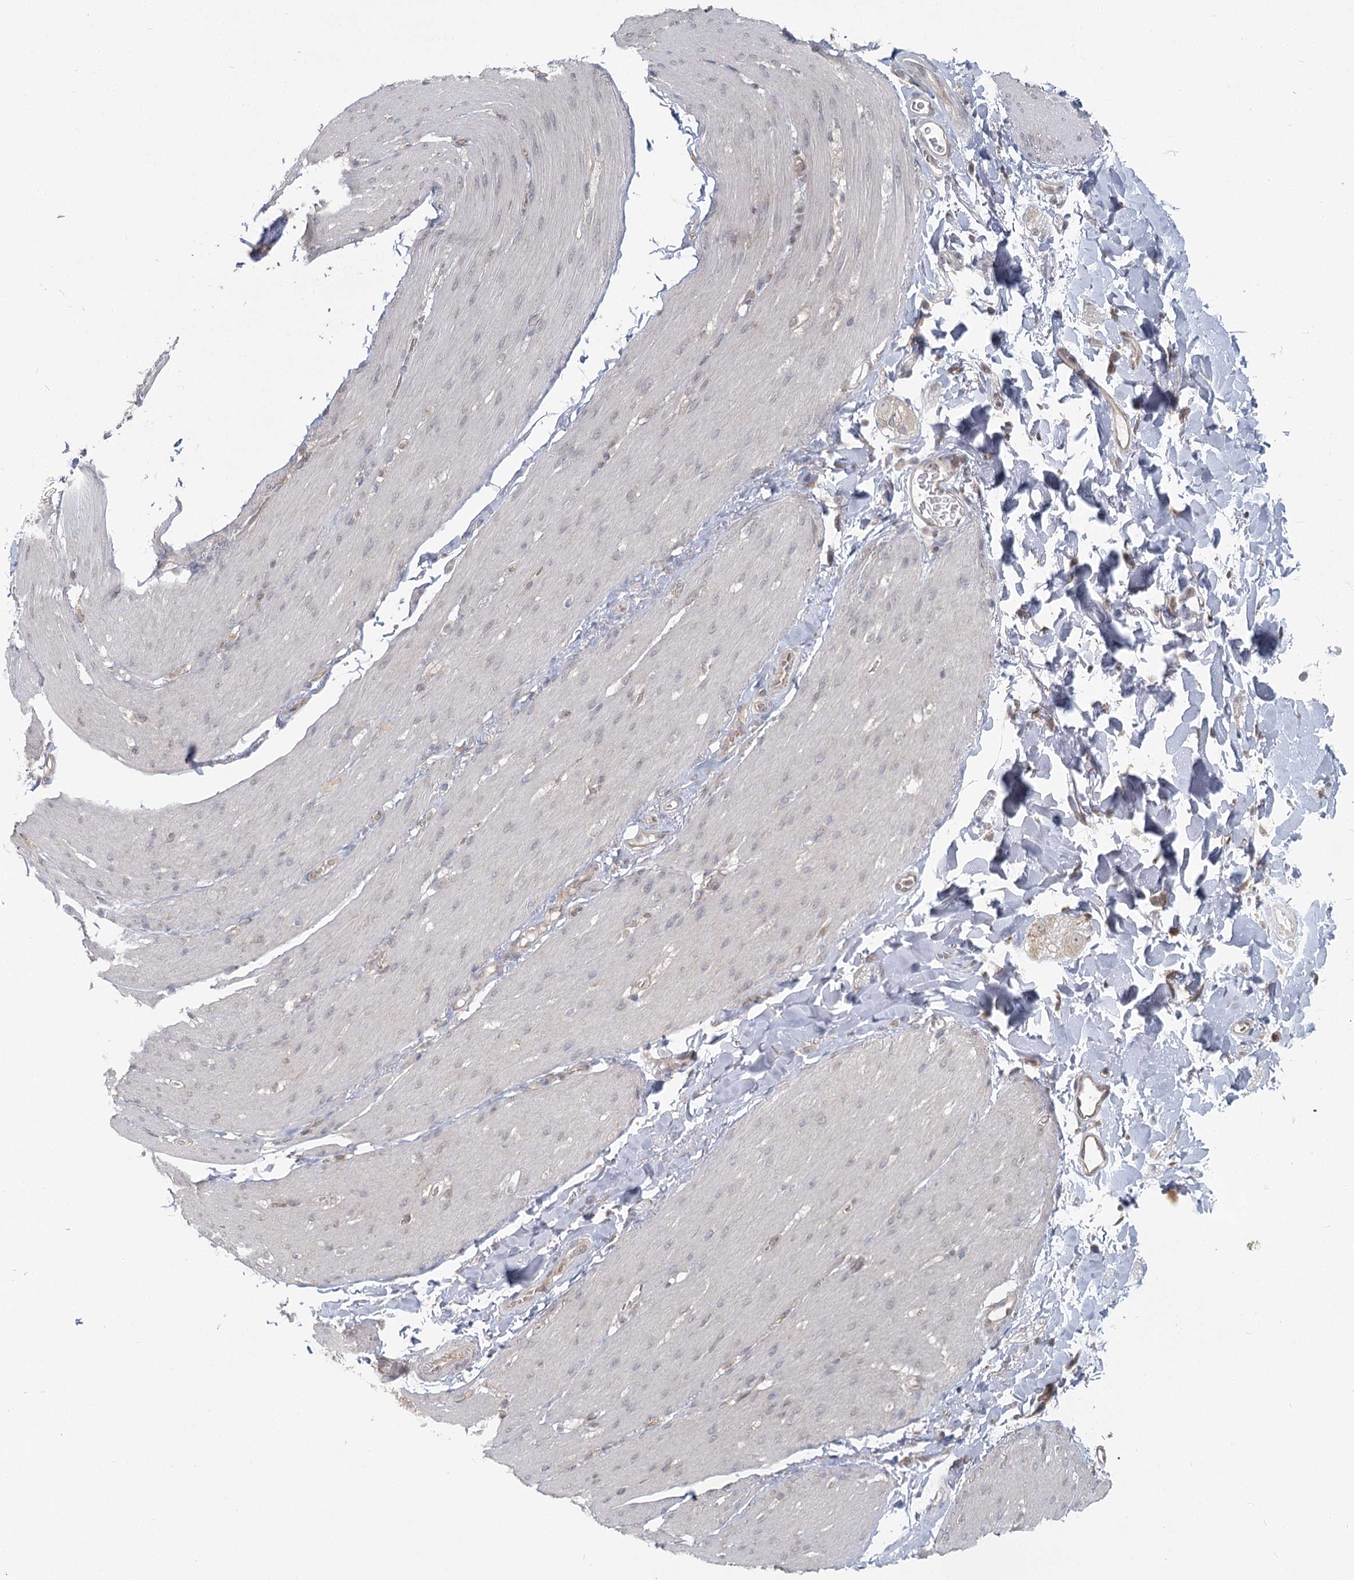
{"staining": {"intensity": "negative", "quantity": "none", "location": "none"}, "tissue": "smooth muscle", "cell_type": "Smooth muscle cells", "image_type": "normal", "snomed": [{"axis": "morphology", "description": "Normal tissue, NOS"}, {"axis": "topography", "description": "Smooth muscle"}, {"axis": "topography", "description": "Small intestine"}], "caption": "High power microscopy image of an immunohistochemistry (IHC) micrograph of benign smooth muscle, revealing no significant staining in smooth muscle cells.", "gene": "THNSL1", "patient": {"sex": "female", "age": 84}}